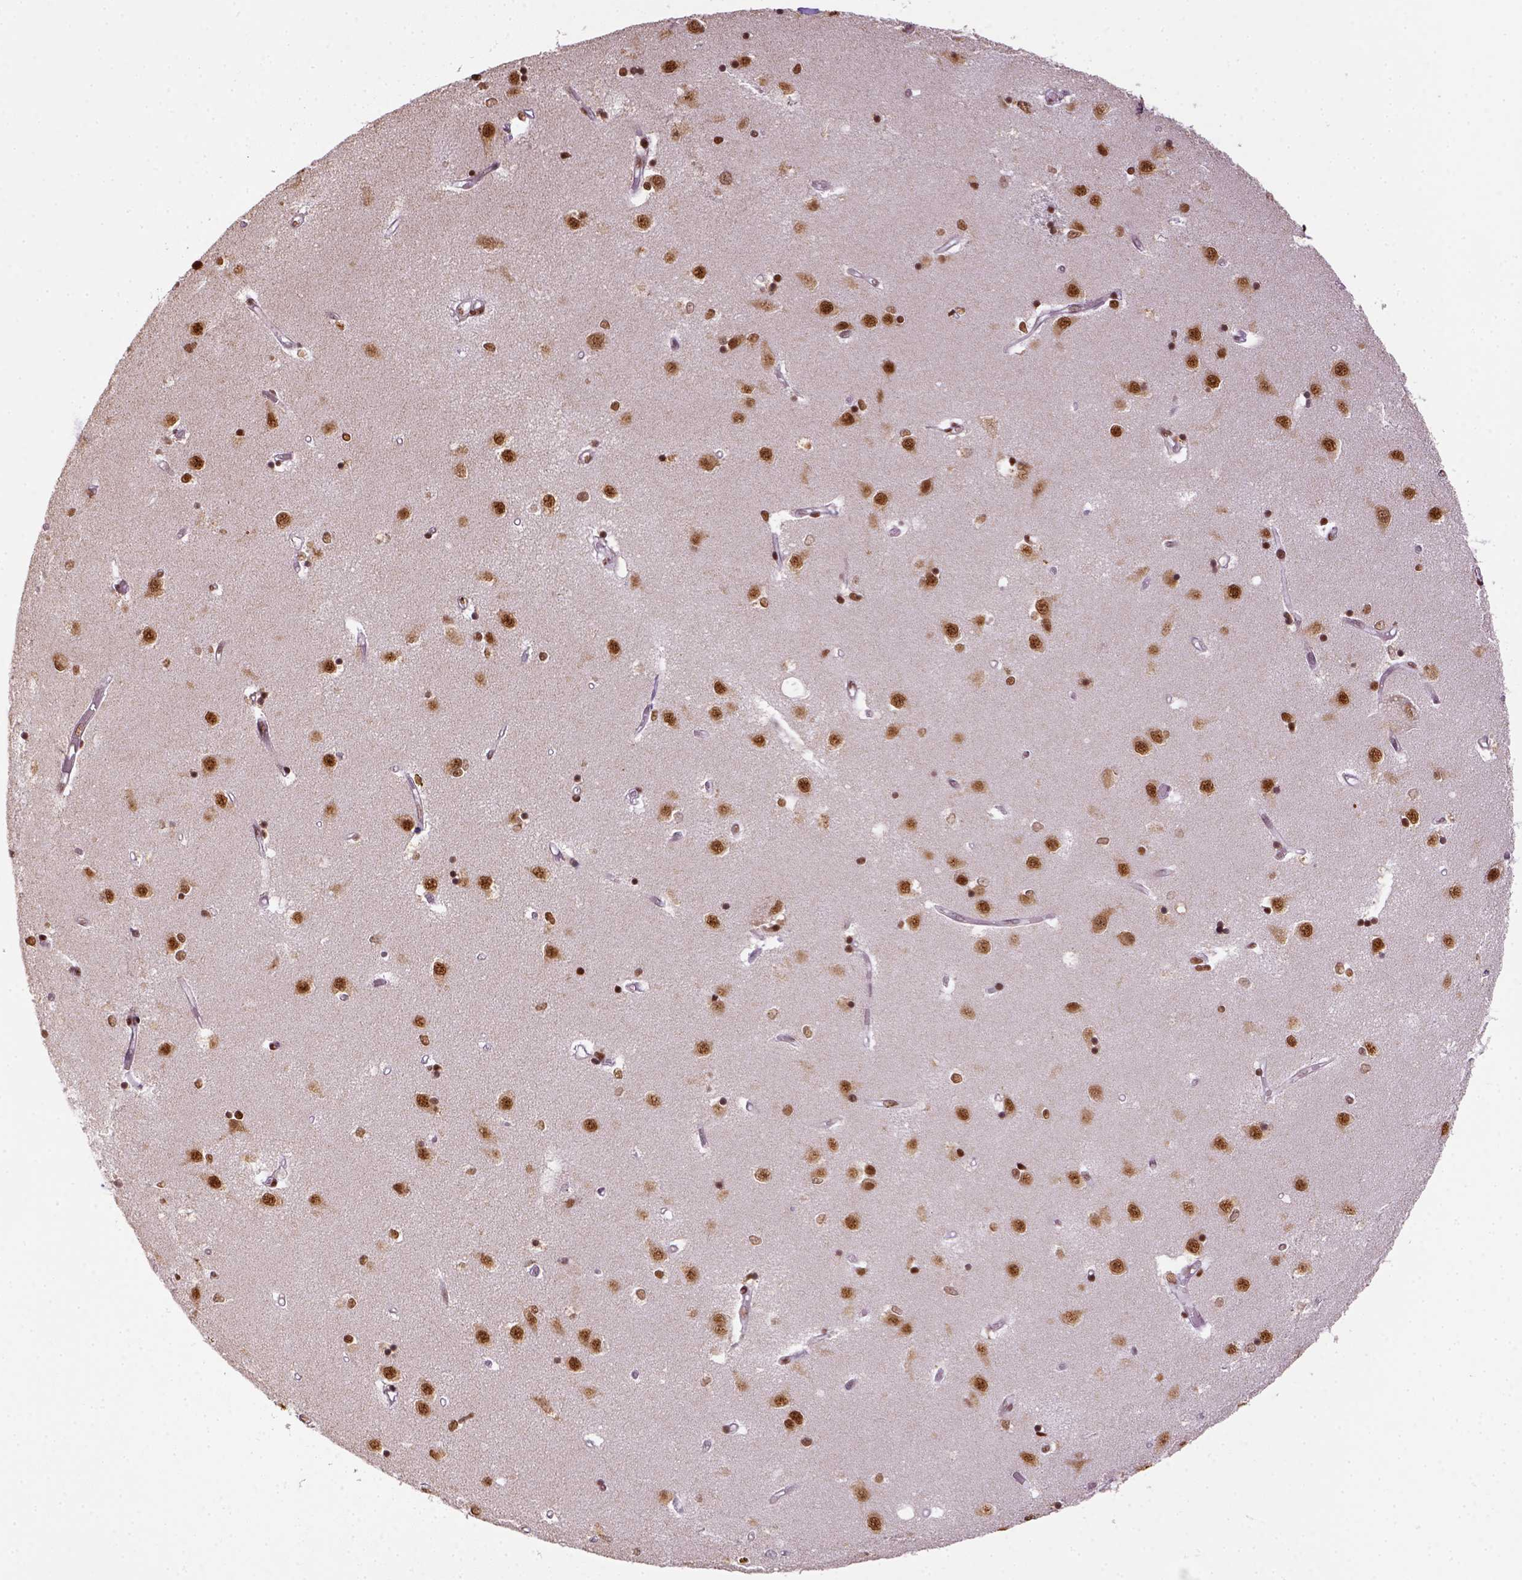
{"staining": {"intensity": "strong", "quantity": ">75%", "location": "cytoplasmic/membranous,nuclear"}, "tissue": "caudate", "cell_type": "Glial cells", "image_type": "normal", "snomed": [{"axis": "morphology", "description": "Normal tissue, NOS"}, {"axis": "topography", "description": "Lateral ventricle wall"}], "caption": "A brown stain shows strong cytoplasmic/membranous,nuclear expression of a protein in glial cells of unremarkable caudate. Using DAB (brown) and hematoxylin (blue) stains, captured at high magnification using brightfield microscopy.", "gene": "CCAR1", "patient": {"sex": "male", "age": 54}}